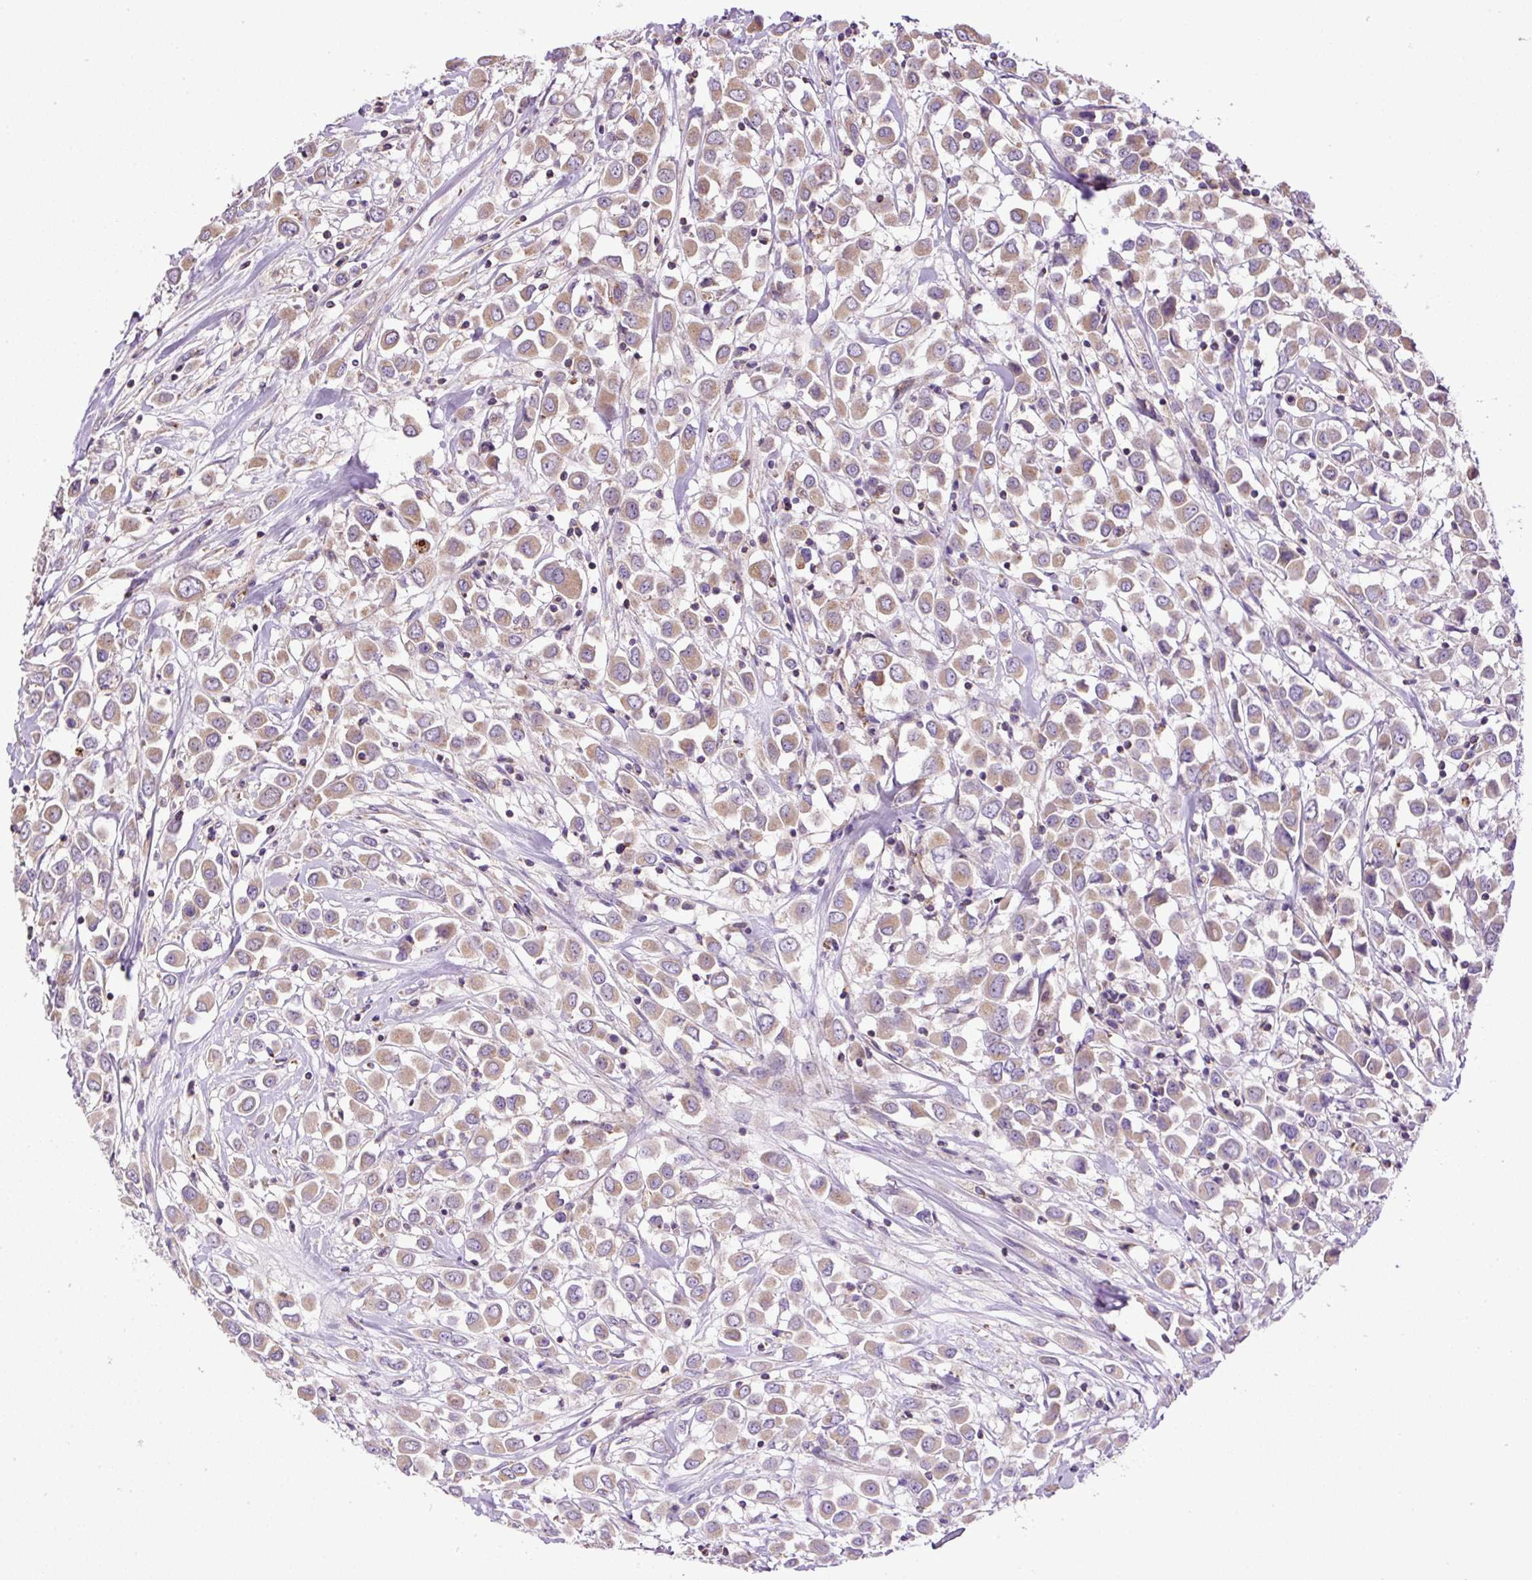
{"staining": {"intensity": "moderate", "quantity": ">75%", "location": "cytoplasmic/membranous"}, "tissue": "breast cancer", "cell_type": "Tumor cells", "image_type": "cancer", "snomed": [{"axis": "morphology", "description": "Duct carcinoma"}, {"axis": "topography", "description": "Breast"}], "caption": "High-magnification brightfield microscopy of breast cancer stained with DAB (brown) and counterstained with hematoxylin (blue). tumor cells exhibit moderate cytoplasmic/membranous positivity is present in approximately>75% of cells. Using DAB (brown) and hematoxylin (blue) stains, captured at high magnification using brightfield microscopy.", "gene": "ZNF547", "patient": {"sex": "female", "age": 61}}